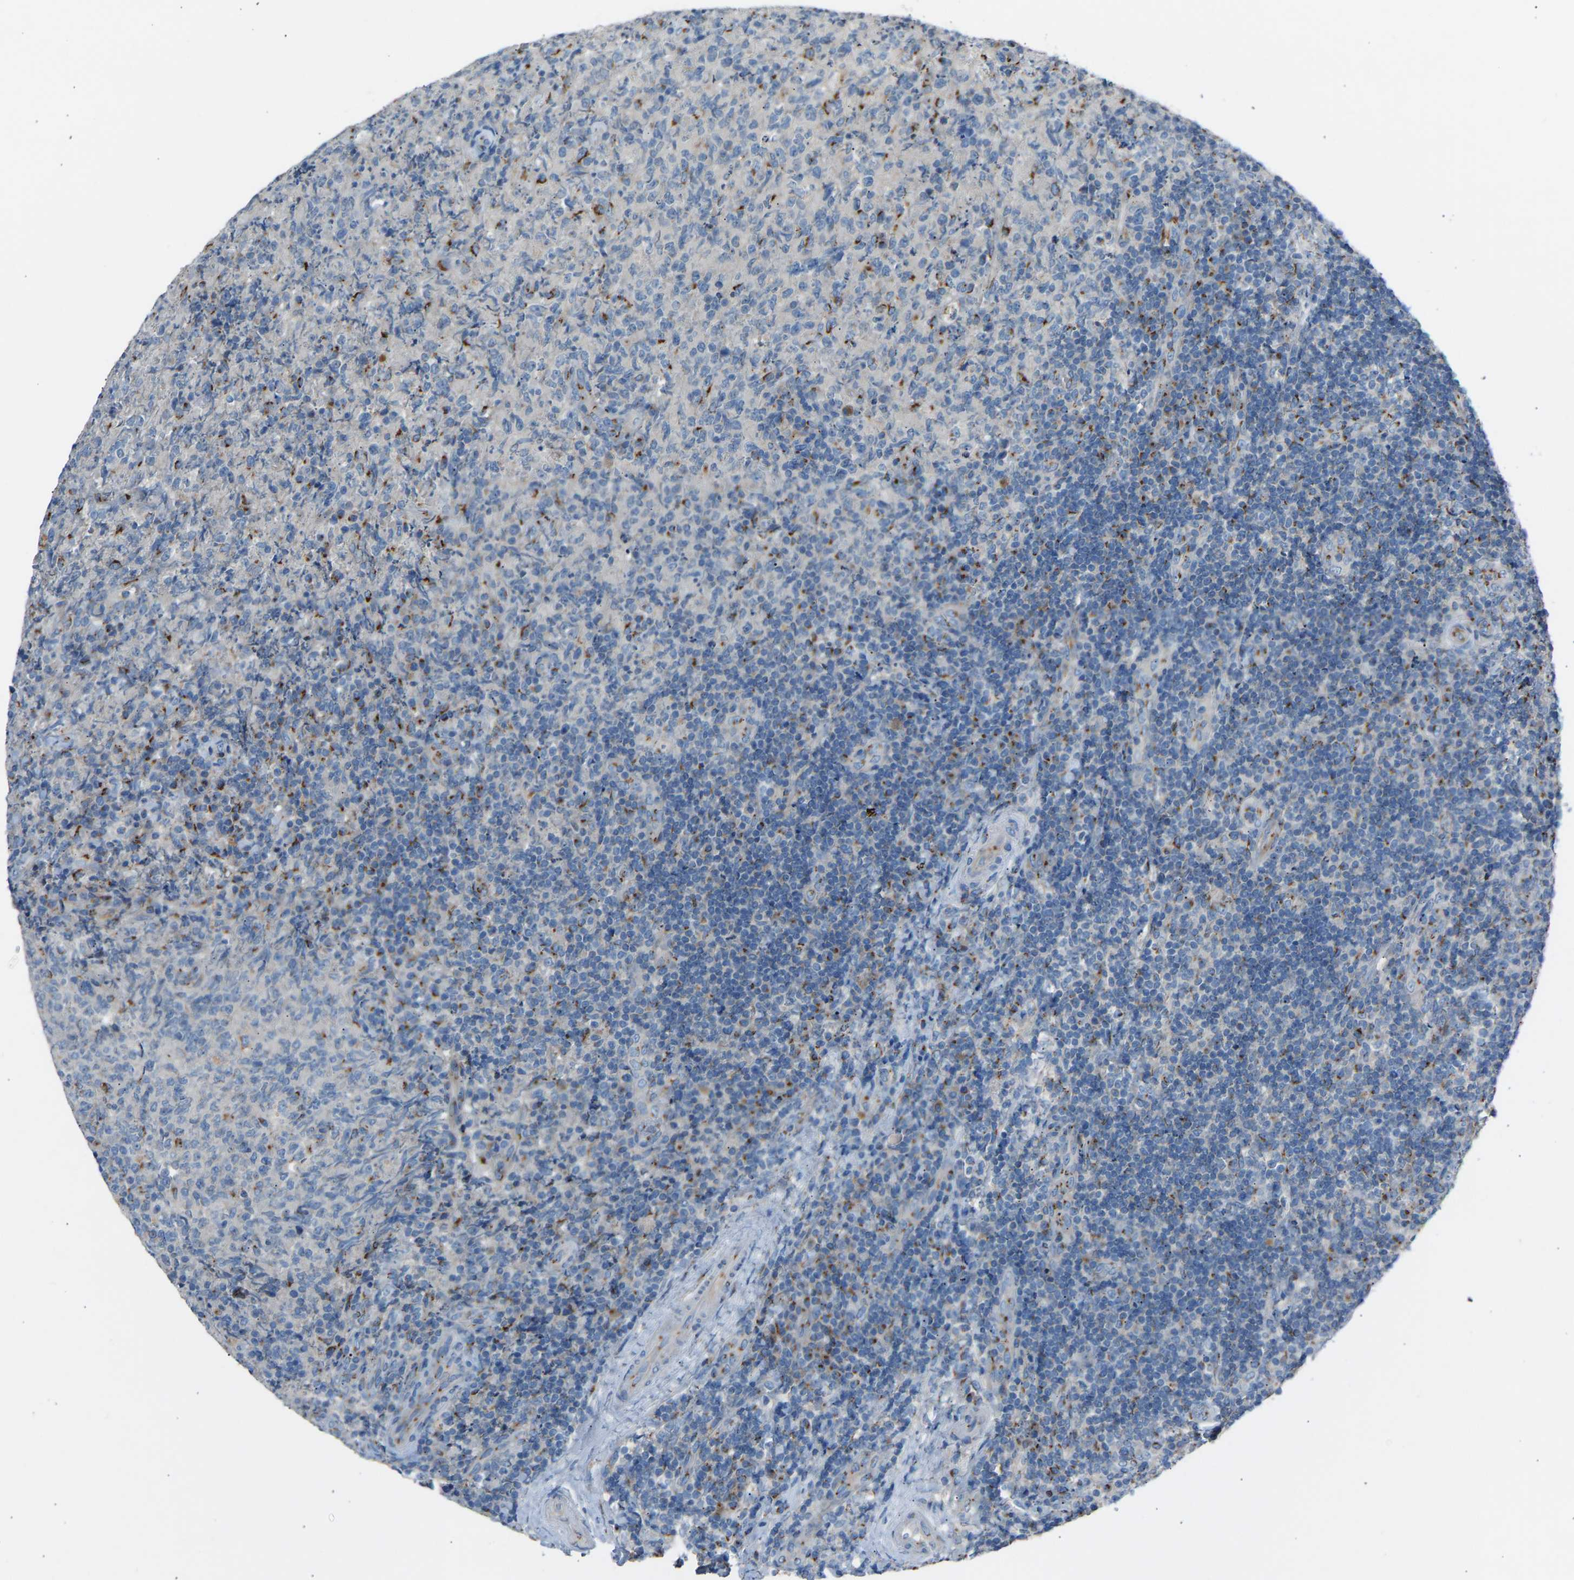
{"staining": {"intensity": "negative", "quantity": "none", "location": "none"}, "tissue": "lymphoma", "cell_type": "Tumor cells", "image_type": "cancer", "snomed": [{"axis": "morphology", "description": "Malignant lymphoma, non-Hodgkin's type, High grade"}, {"axis": "topography", "description": "Tonsil"}], "caption": "This is a image of immunohistochemistry (IHC) staining of lymphoma, which shows no staining in tumor cells.", "gene": "CYREN", "patient": {"sex": "female", "age": 36}}